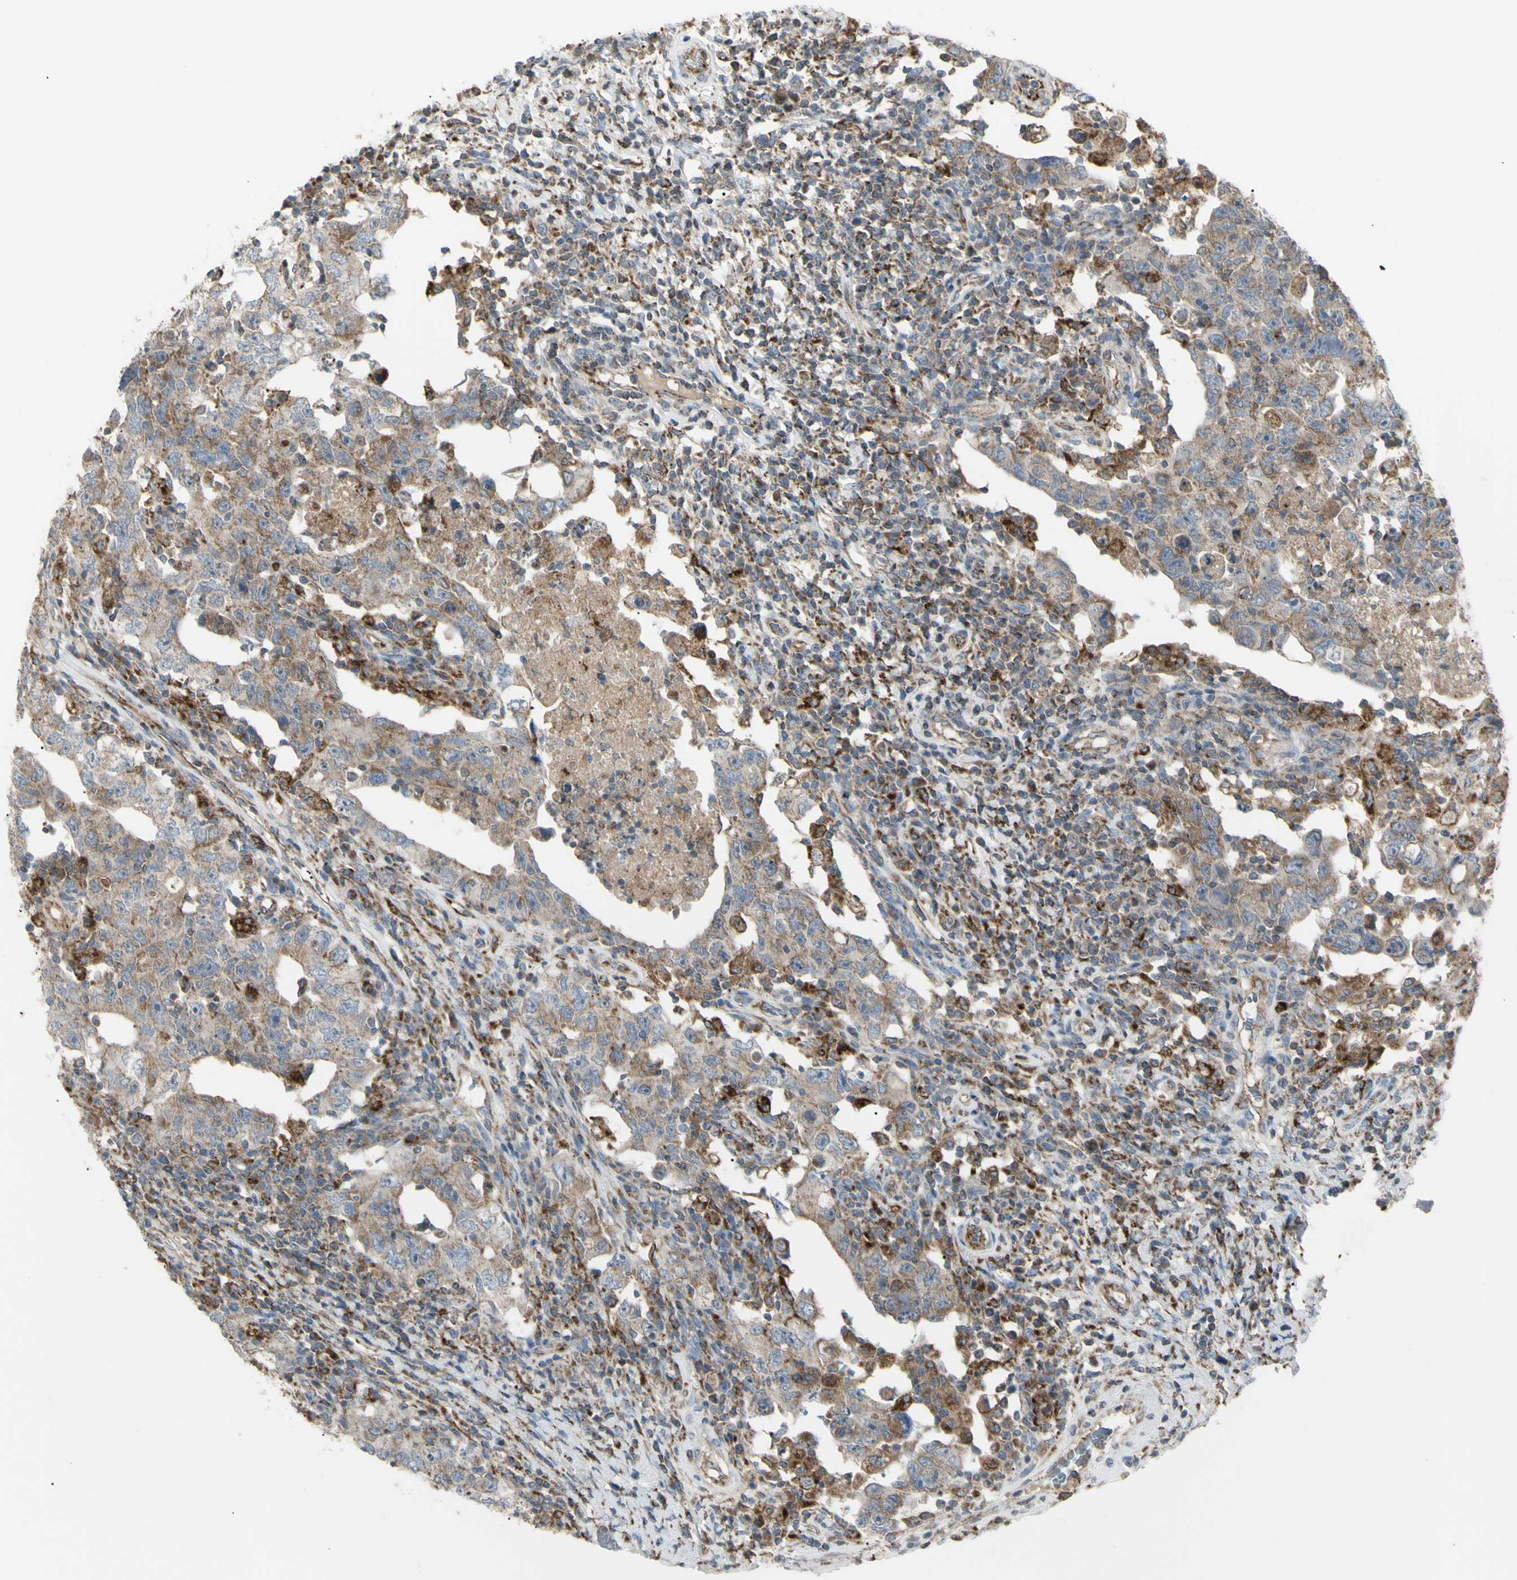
{"staining": {"intensity": "strong", "quantity": ">75%", "location": "cytoplasmic/membranous"}, "tissue": "testis cancer", "cell_type": "Tumor cells", "image_type": "cancer", "snomed": [{"axis": "morphology", "description": "Carcinoma, Embryonal, NOS"}, {"axis": "topography", "description": "Testis"}], "caption": "This photomicrograph demonstrates IHC staining of testis cancer, with high strong cytoplasmic/membranous staining in approximately >75% of tumor cells.", "gene": "CYB5R1", "patient": {"sex": "male", "age": 26}}